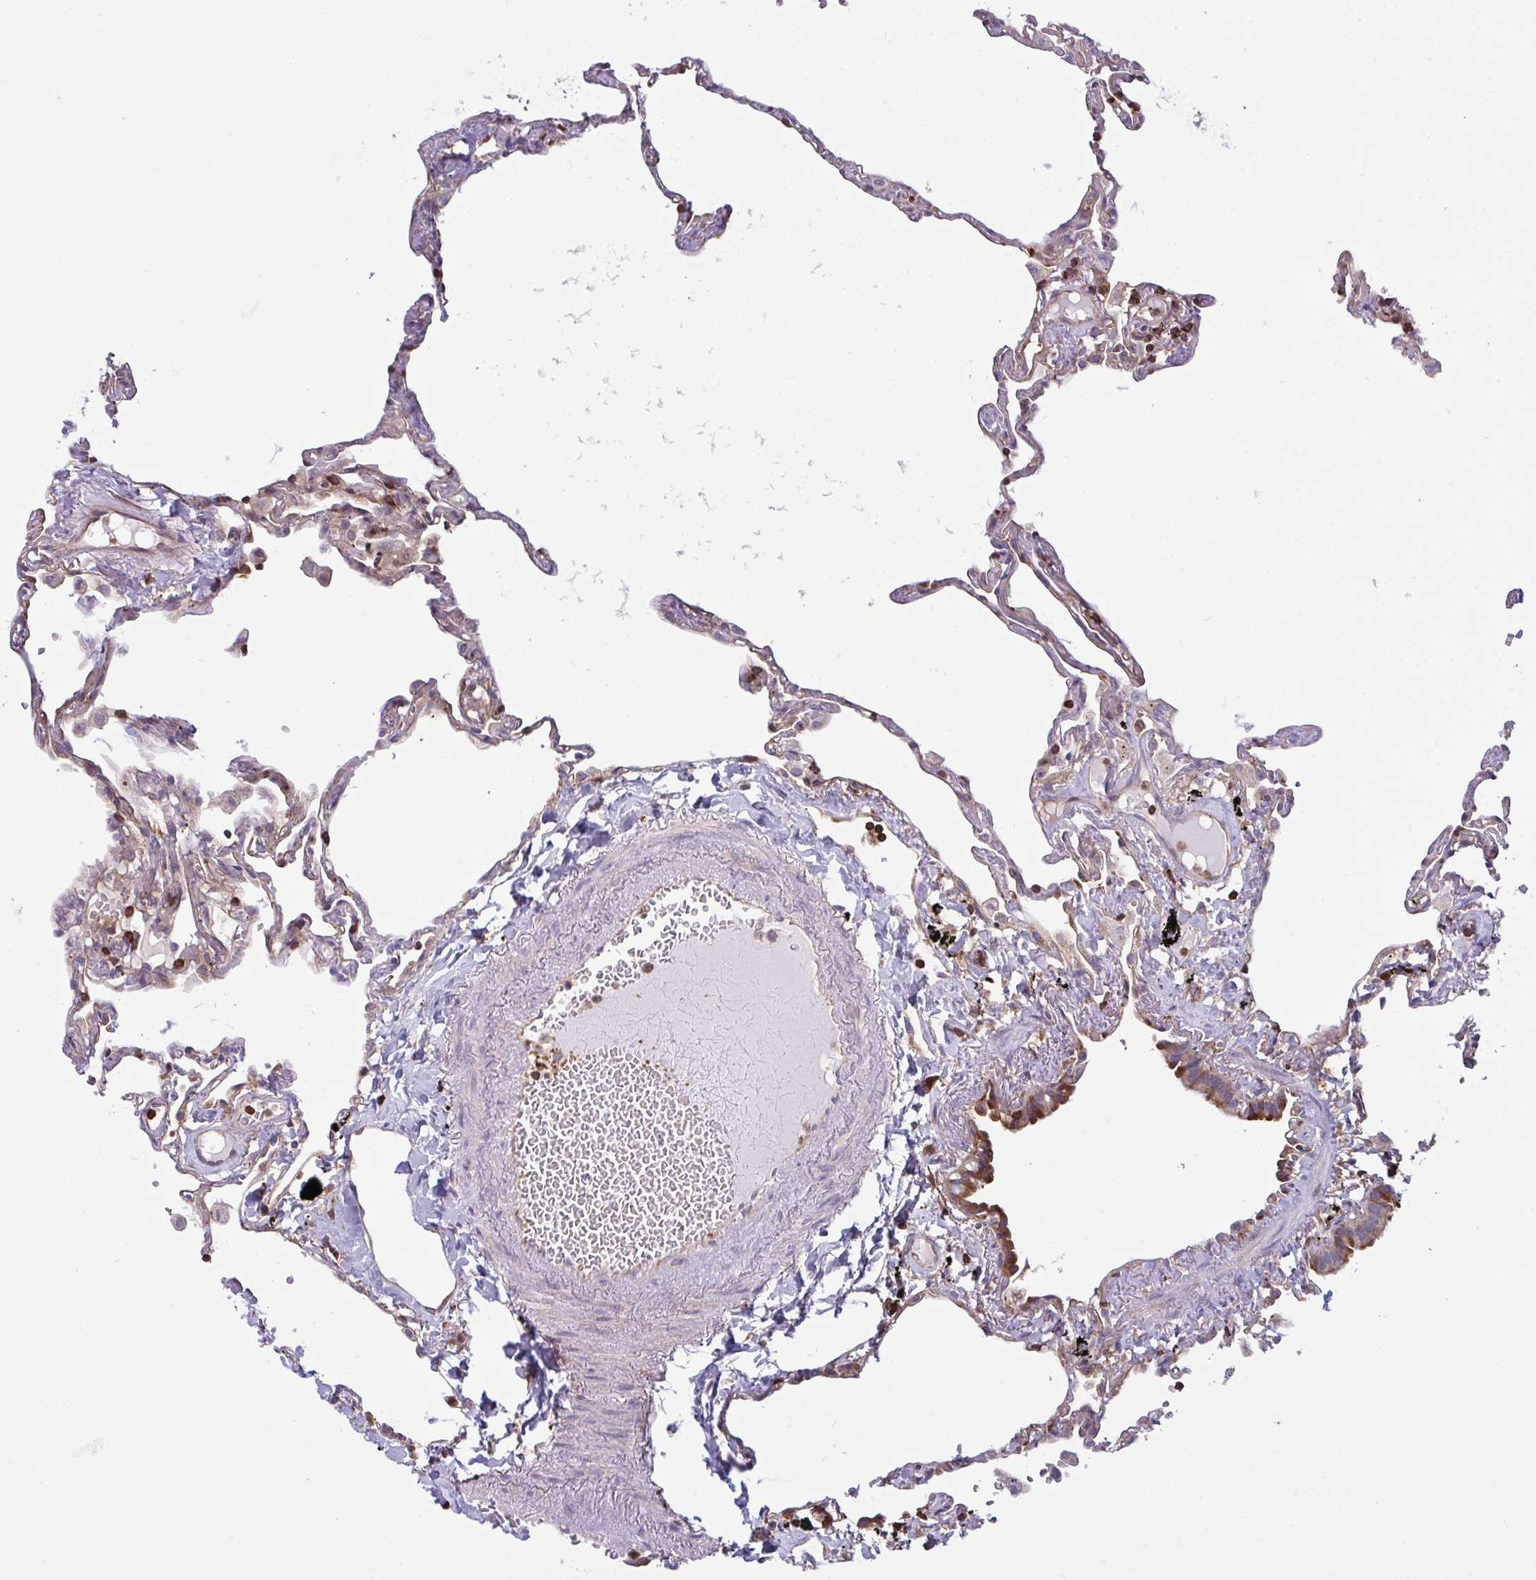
{"staining": {"intensity": "negative", "quantity": "none", "location": "none"}, "tissue": "lung", "cell_type": "Alveolar cells", "image_type": "normal", "snomed": [{"axis": "morphology", "description": "Normal tissue, NOS"}, {"axis": "topography", "description": "Lung"}], "caption": "This histopathology image is of benign lung stained with IHC to label a protein in brown with the nuclei are counter-stained blue. There is no positivity in alveolar cells.", "gene": "TSC22D3", "patient": {"sex": "female", "age": 67}}